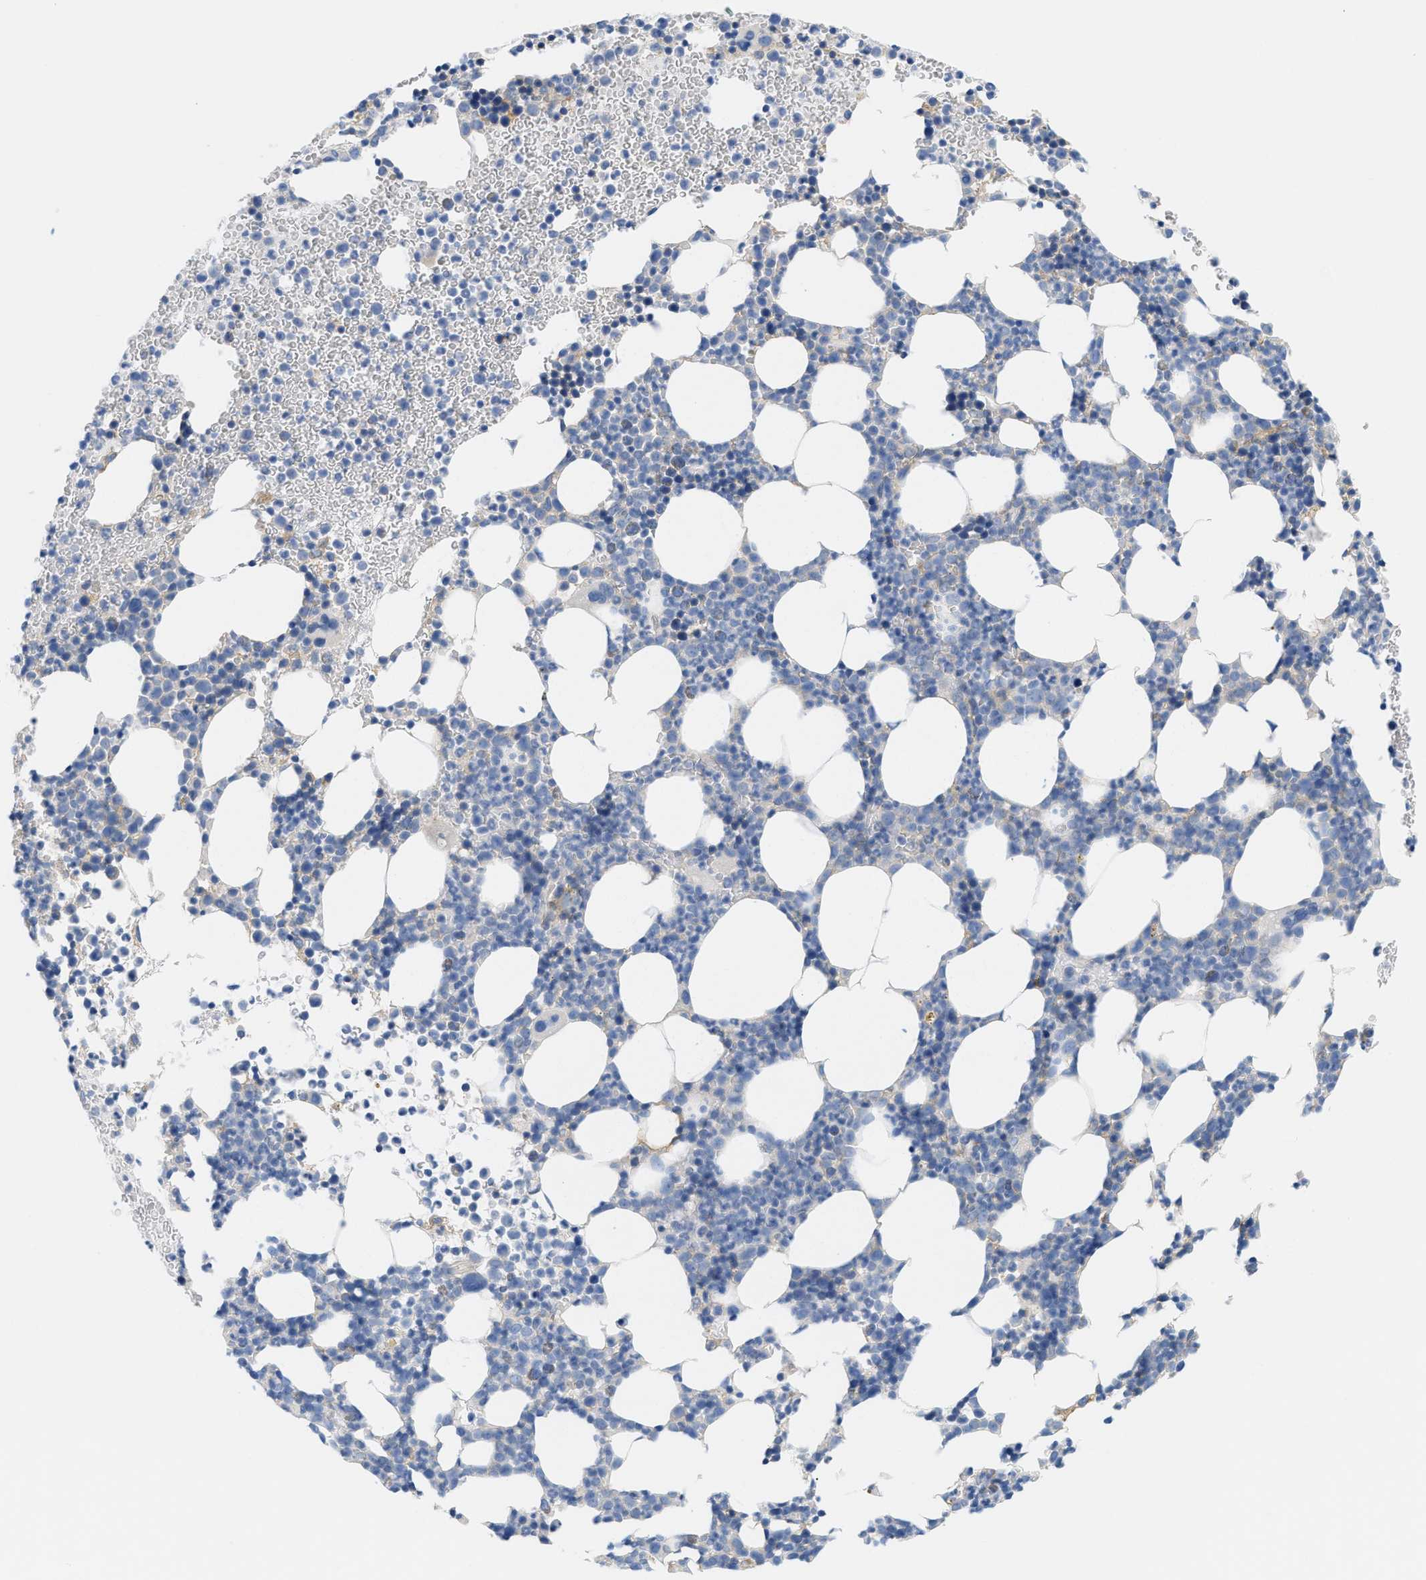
{"staining": {"intensity": "negative", "quantity": "none", "location": "none"}, "tissue": "bone marrow", "cell_type": "Hematopoietic cells", "image_type": "normal", "snomed": [{"axis": "morphology", "description": "Normal tissue, NOS"}, {"axis": "morphology", "description": "Inflammation, NOS"}, {"axis": "topography", "description": "Bone marrow"}], "caption": "DAB (3,3'-diaminobenzidine) immunohistochemical staining of benign human bone marrow shows no significant staining in hematopoietic cells. Nuclei are stained in blue.", "gene": "SLC3A2", "patient": {"sex": "female", "age": 67}}